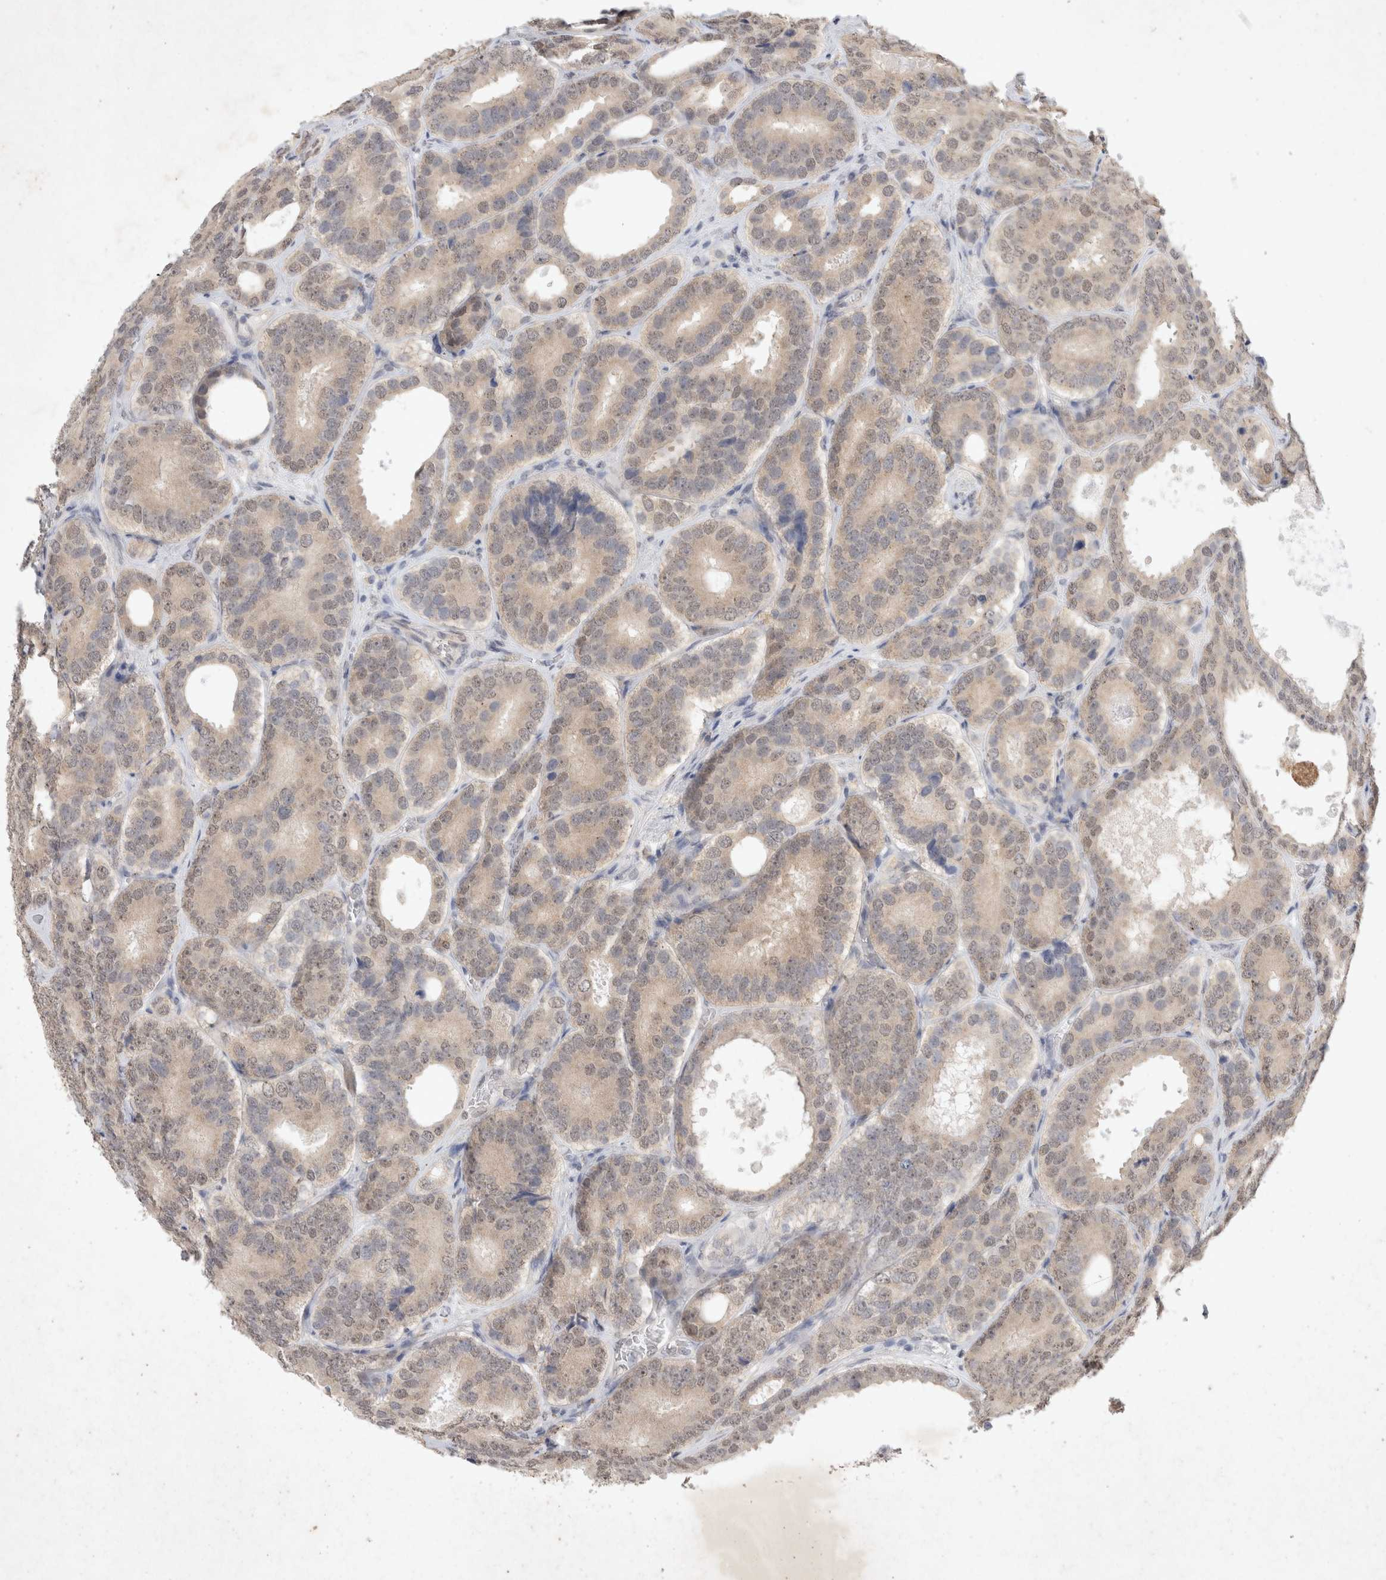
{"staining": {"intensity": "weak", "quantity": "<25%", "location": "cytoplasmic/membranous,nuclear"}, "tissue": "prostate cancer", "cell_type": "Tumor cells", "image_type": "cancer", "snomed": [{"axis": "morphology", "description": "Adenocarcinoma, High grade"}, {"axis": "topography", "description": "Prostate"}], "caption": "Adenocarcinoma (high-grade) (prostate) stained for a protein using IHC displays no staining tumor cells.", "gene": "FBXO42", "patient": {"sex": "male", "age": 56}}